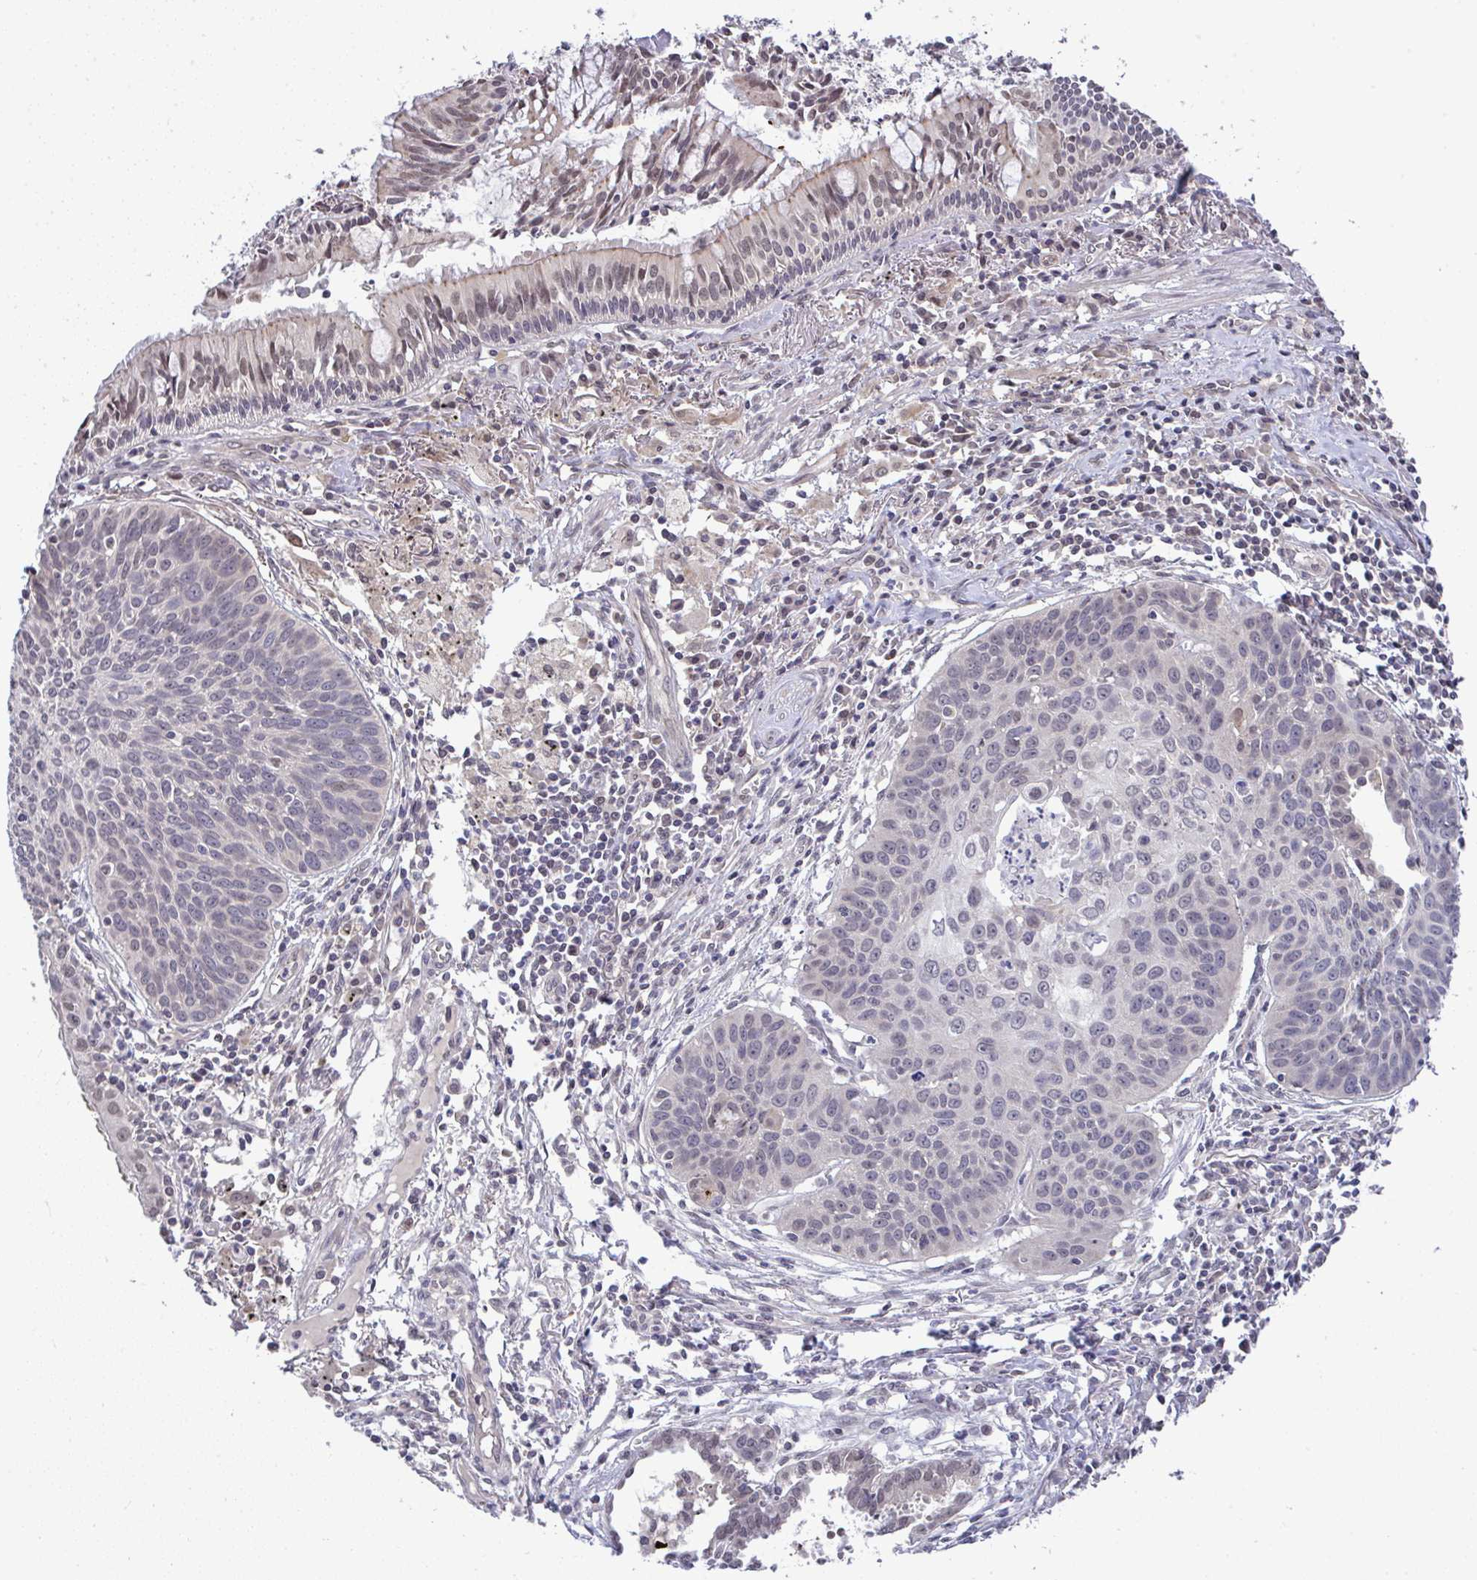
{"staining": {"intensity": "weak", "quantity": "<25%", "location": "nuclear"}, "tissue": "lung cancer", "cell_type": "Tumor cells", "image_type": "cancer", "snomed": [{"axis": "morphology", "description": "Squamous cell carcinoma, NOS"}, {"axis": "topography", "description": "Lung"}], "caption": "This is a micrograph of IHC staining of lung cancer, which shows no expression in tumor cells. Brightfield microscopy of IHC stained with DAB (brown) and hematoxylin (blue), captured at high magnification.", "gene": "C9orf64", "patient": {"sex": "male", "age": 71}}